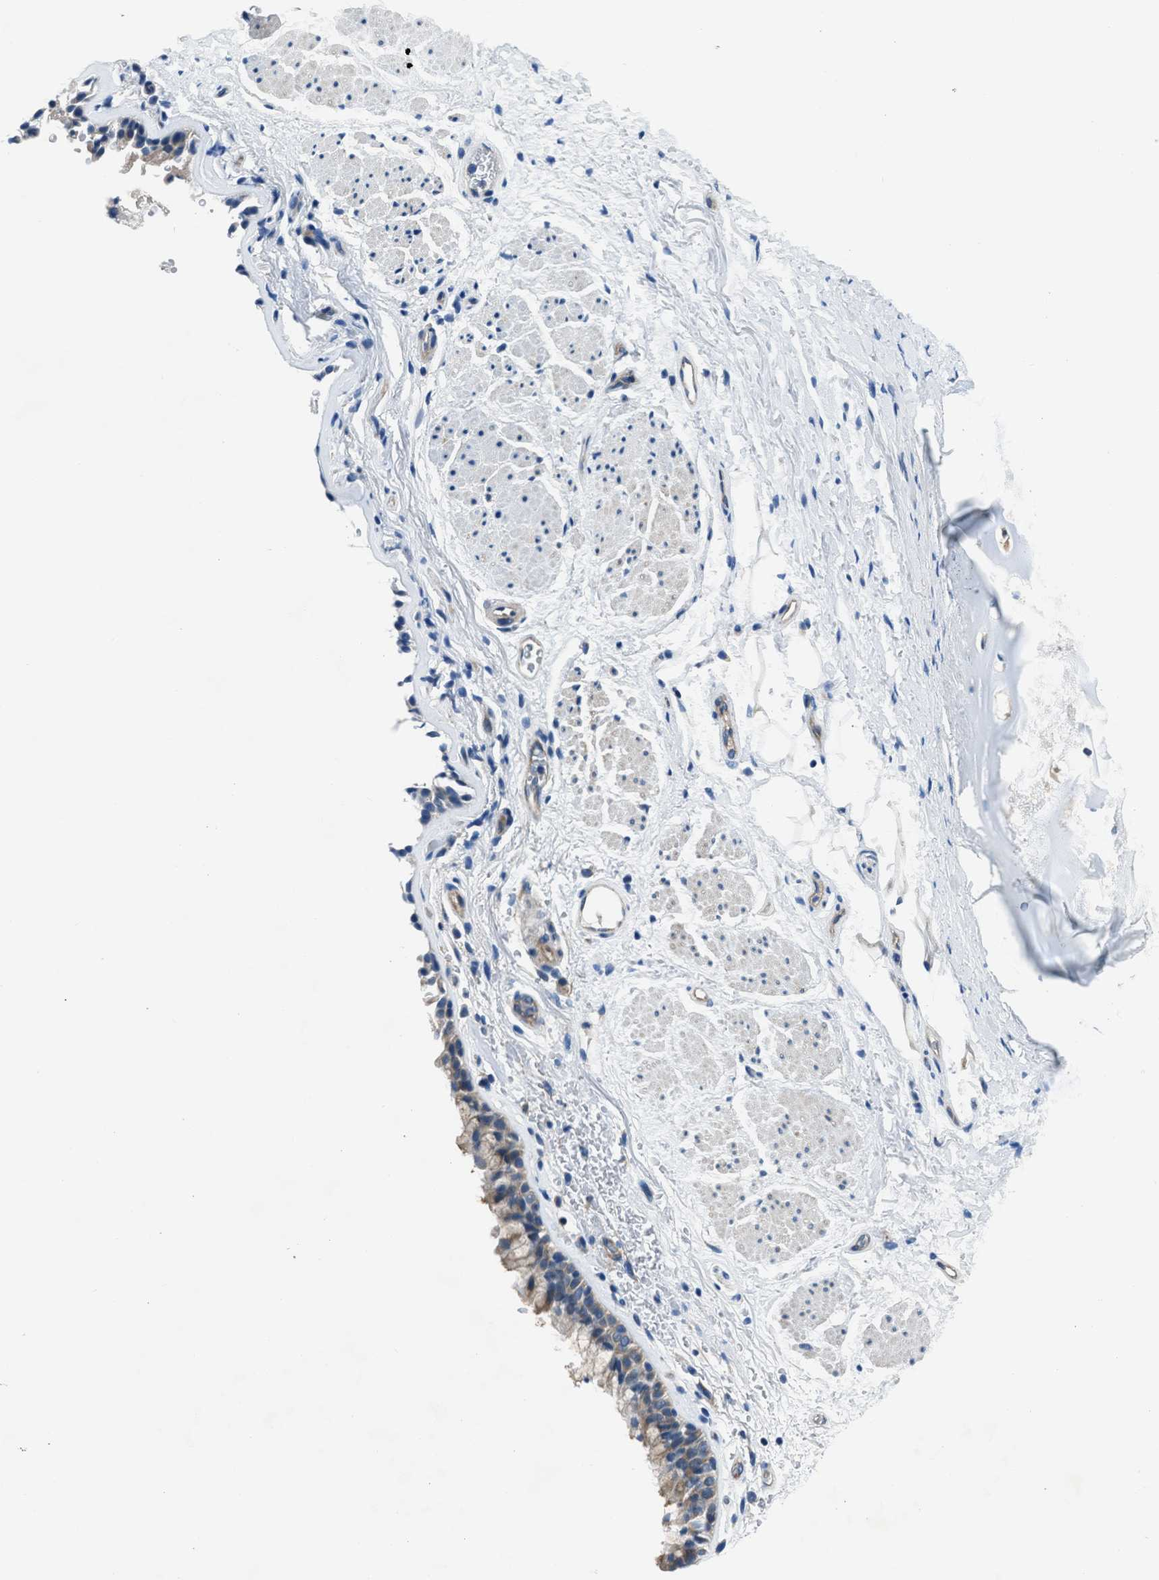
{"staining": {"intensity": "strong", "quantity": ">75%", "location": "cytoplasmic/membranous"}, "tissue": "bronchus", "cell_type": "Respiratory epithelial cells", "image_type": "normal", "snomed": [{"axis": "morphology", "description": "Normal tissue, NOS"}, {"axis": "topography", "description": "Cartilage tissue"}, {"axis": "topography", "description": "Bronchus"}], "caption": "The photomicrograph shows staining of normal bronchus, revealing strong cytoplasmic/membranous protein expression (brown color) within respiratory epithelial cells.", "gene": "SLC38A6", "patient": {"sex": "female", "age": 53}}